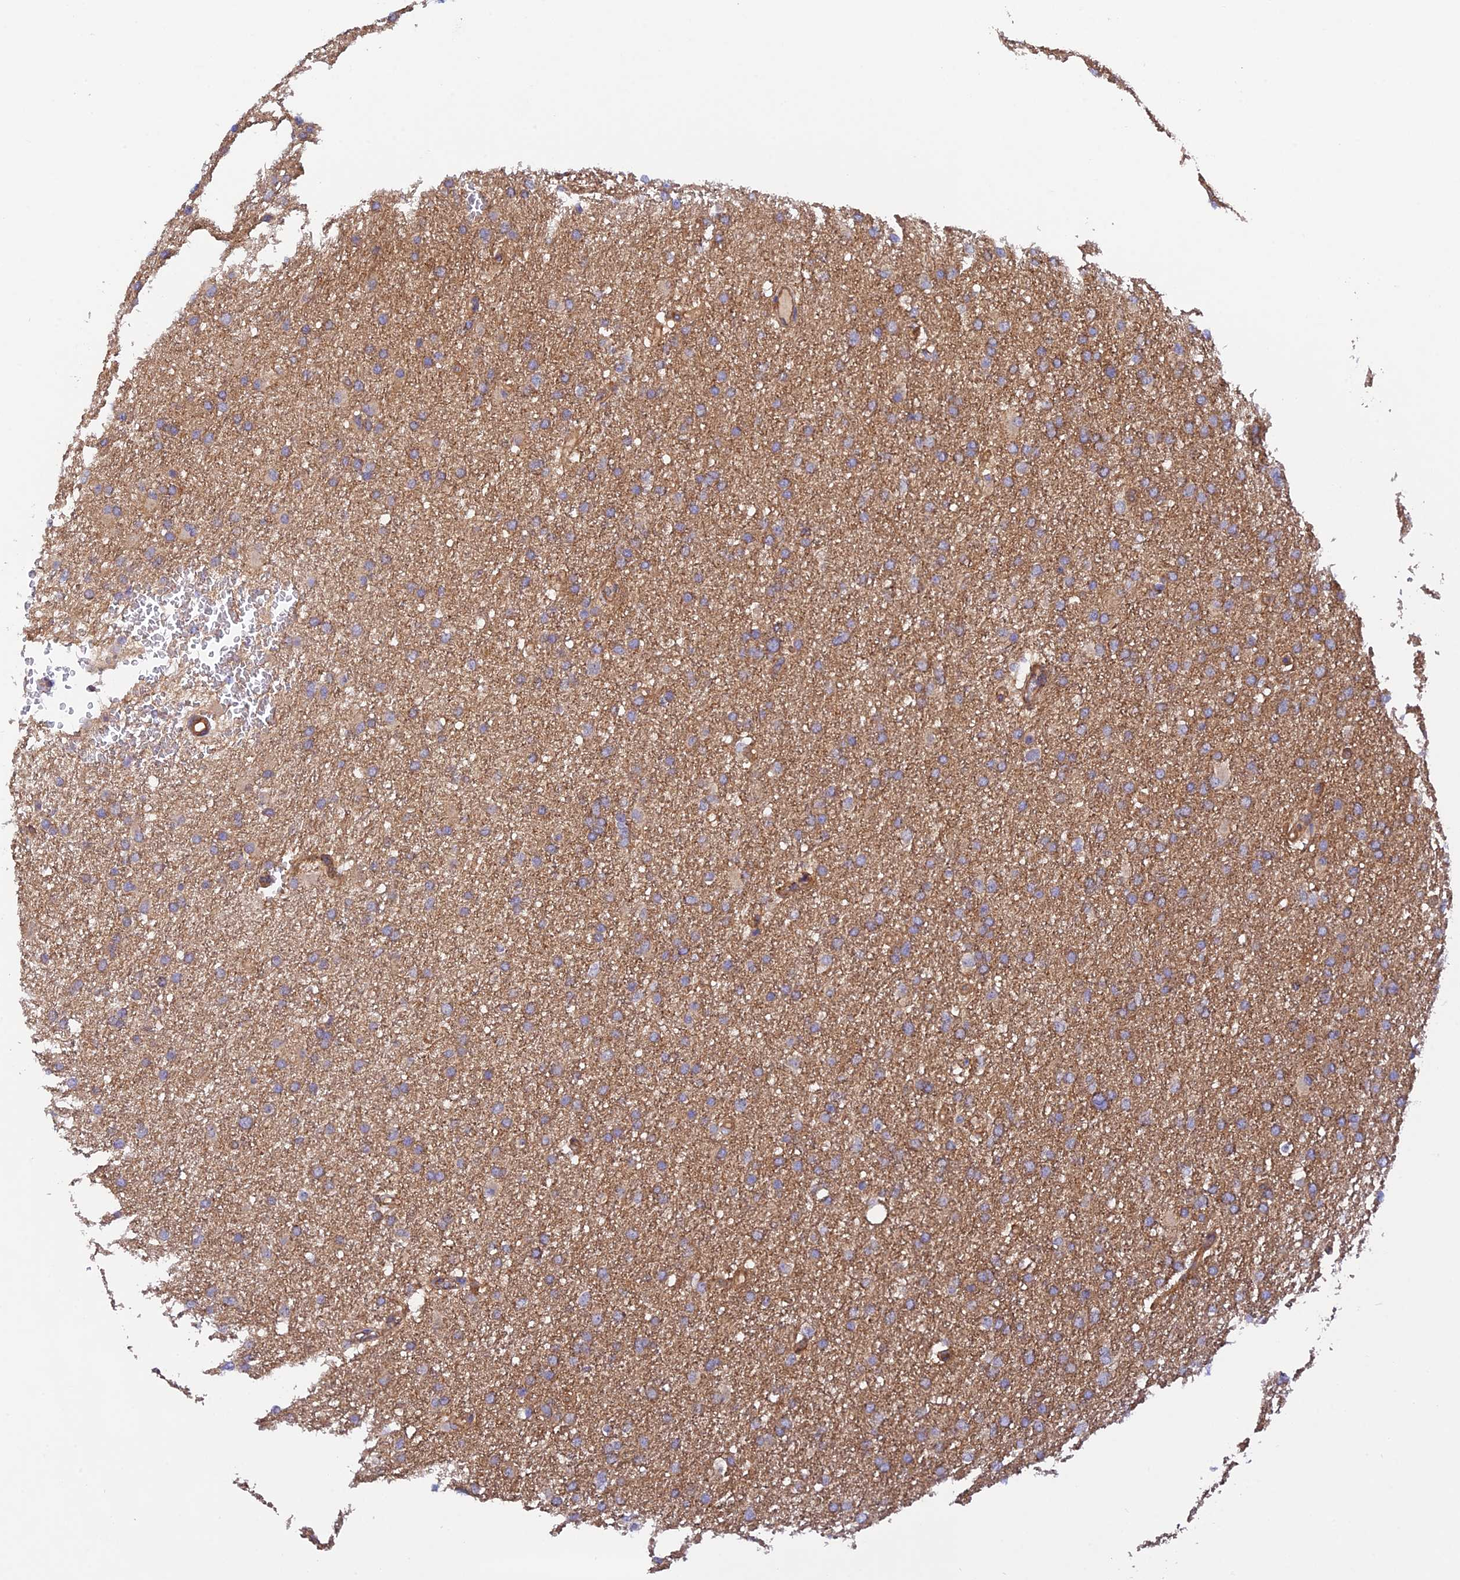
{"staining": {"intensity": "moderate", "quantity": ">75%", "location": "cytoplasmic/membranous"}, "tissue": "glioma", "cell_type": "Tumor cells", "image_type": "cancer", "snomed": [{"axis": "morphology", "description": "Glioma, malignant, High grade"}, {"axis": "topography", "description": "Cerebral cortex"}], "caption": "Protein expression analysis of human glioma reveals moderate cytoplasmic/membranous staining in approximately >75% of tumor cells. The protein is stained brown, and the nuclei are stained in blue (DAB (3,3'-diaminobenzidine) IHC with brightfield microscopy, high magnification).", "gene": "ADAMTS15", "patient": {"sex": "female", "age": 36}}